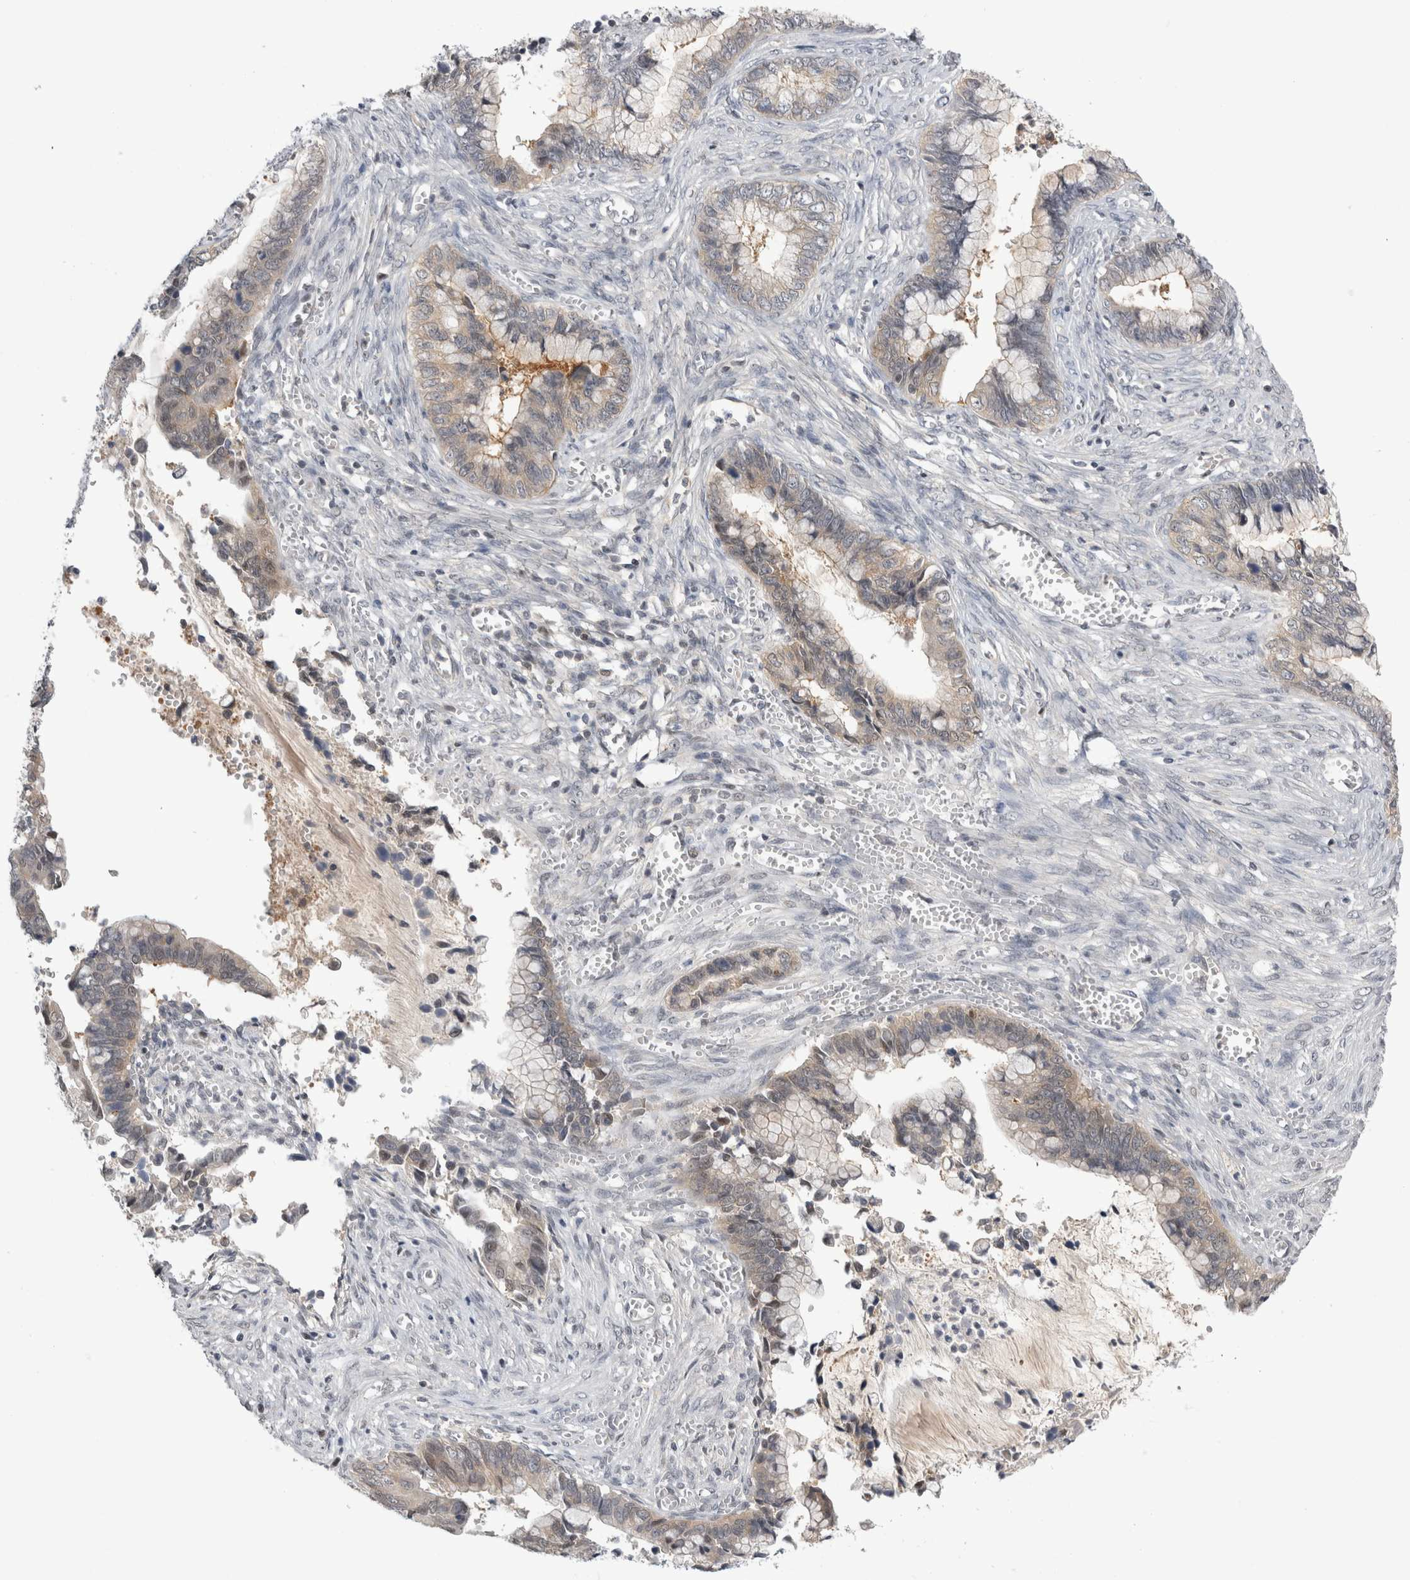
{"staining": {"intensity": "weak", "quantity": "25%-75%", "location": "cytoplasmic/membranous"}, "tissue": "cervical cancer", "cell_type": "Tumor cells", "image_type": "cancer", "snomed": [{"axis": "morphology", "description": "Adenocarcinoma, NOS"}, {"axis": "topography", "description": "Cervix"}], "caption": "This is an image of immunohistochemistry (IHC) staining of adenocarcinoma (cervical), which shows weak positivity in the cytoplasmic/membranous of tumor cells.", "gene": "PSMB2", "patient": {"sex": "female", "age": 44}}